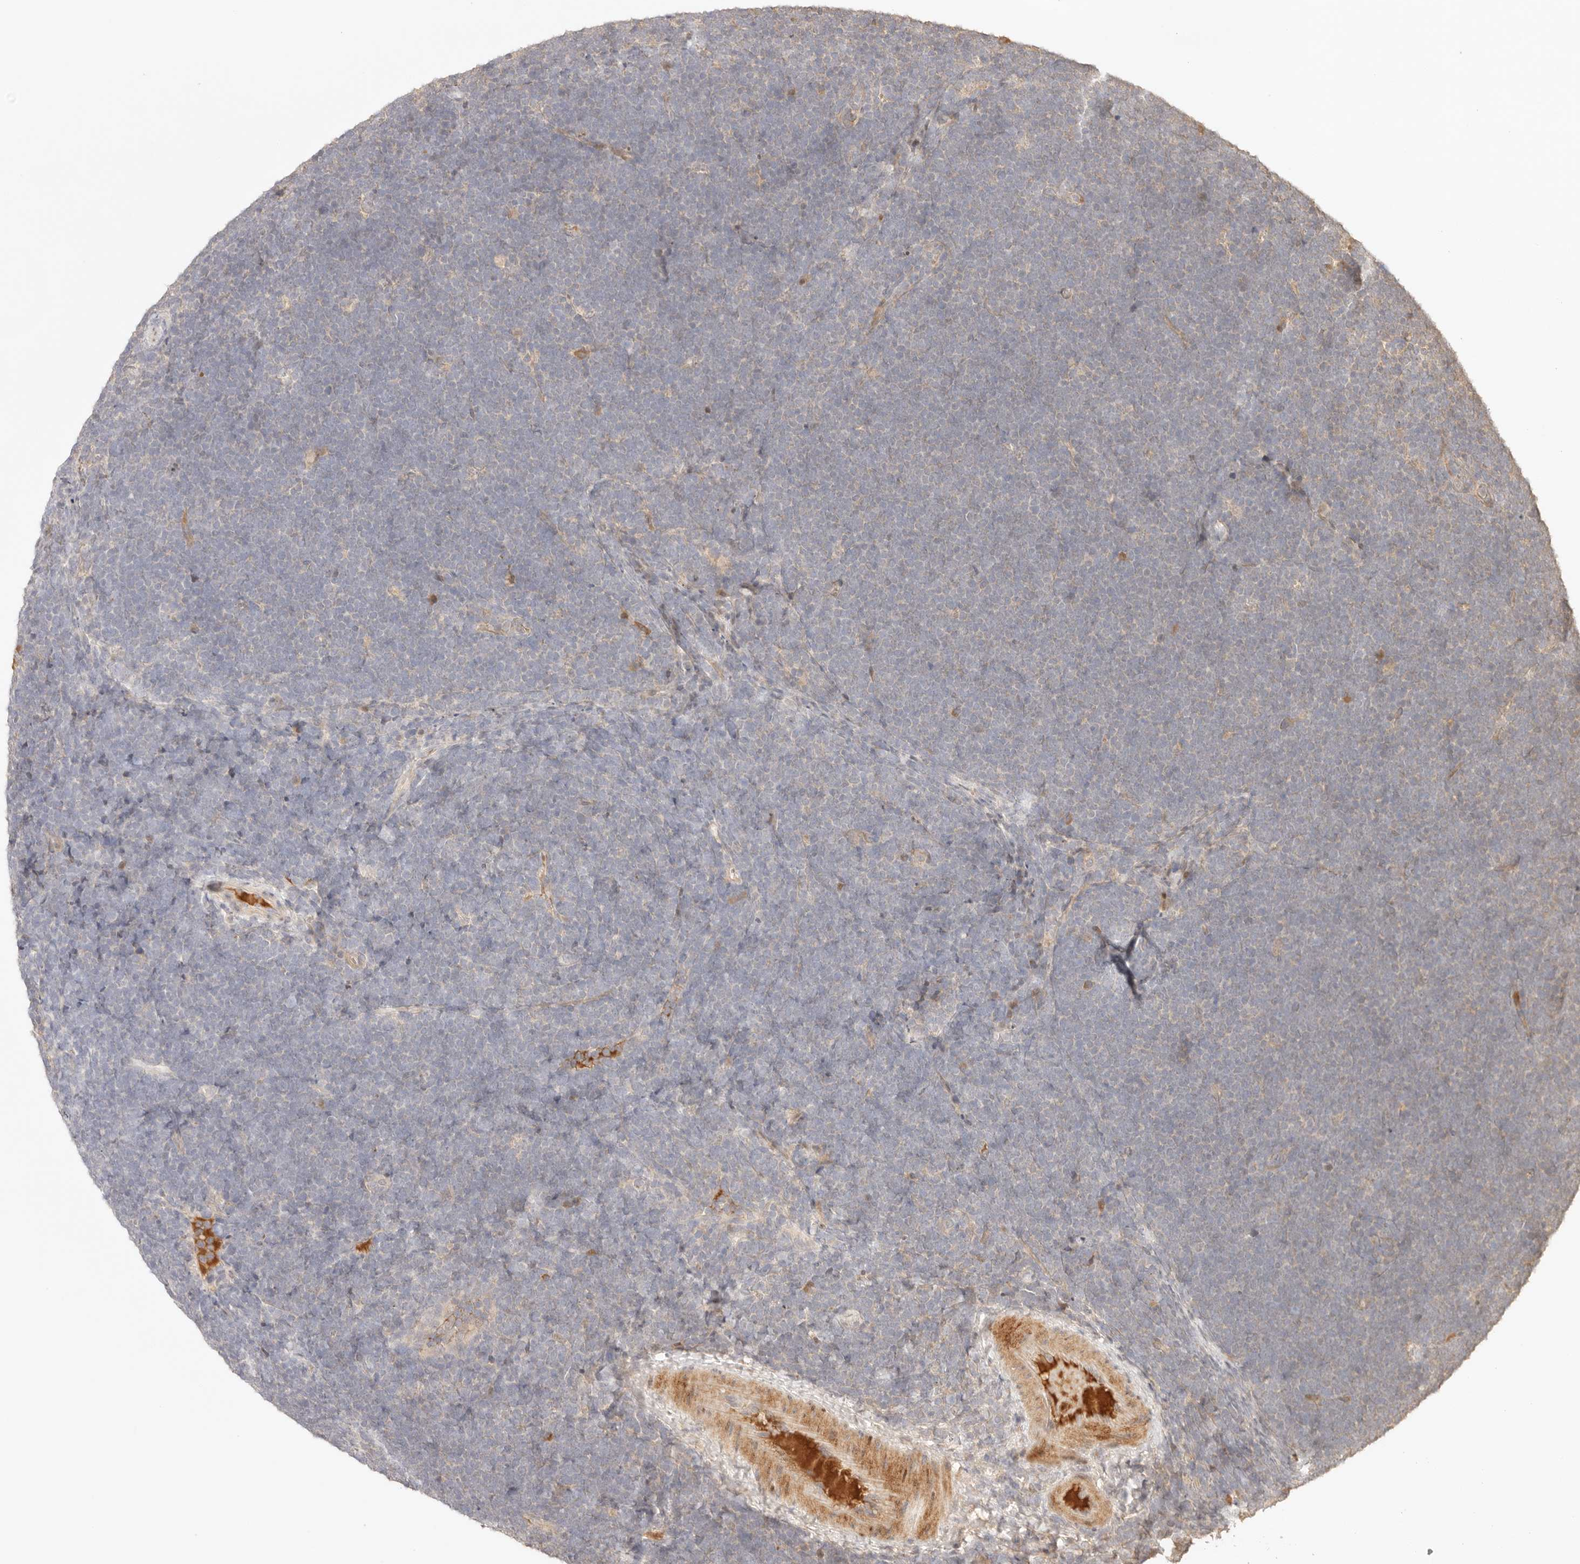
{"staining": {"intensity": "negative", "quantity": "none", "location": "none"}, "tissue": "lymphoma", "cell_type": "Tumor cells", "image_type": "cancer", "snomed": [{"axis": "morphology", "description": "Malignant lymphoma, non-Hodgkin's type, High grade"}, {"axis": "topography", "description": "Lymph node"}], "caption": "A high-resolution photomicrograph shows IHC staining of malignant lymphoma, non-Hodgkin's type (high-grade), which displays no significant expression in tumor cells. The staining was performed using DAB (3,3'-diaminobenzidine) to visualize the protein expression in brown, while the nuclei were stained in blue with hematoxylin (Magnification: 20x).", "gene": "PHLDA3", "patient": {"sex": "male", "age": 13}}